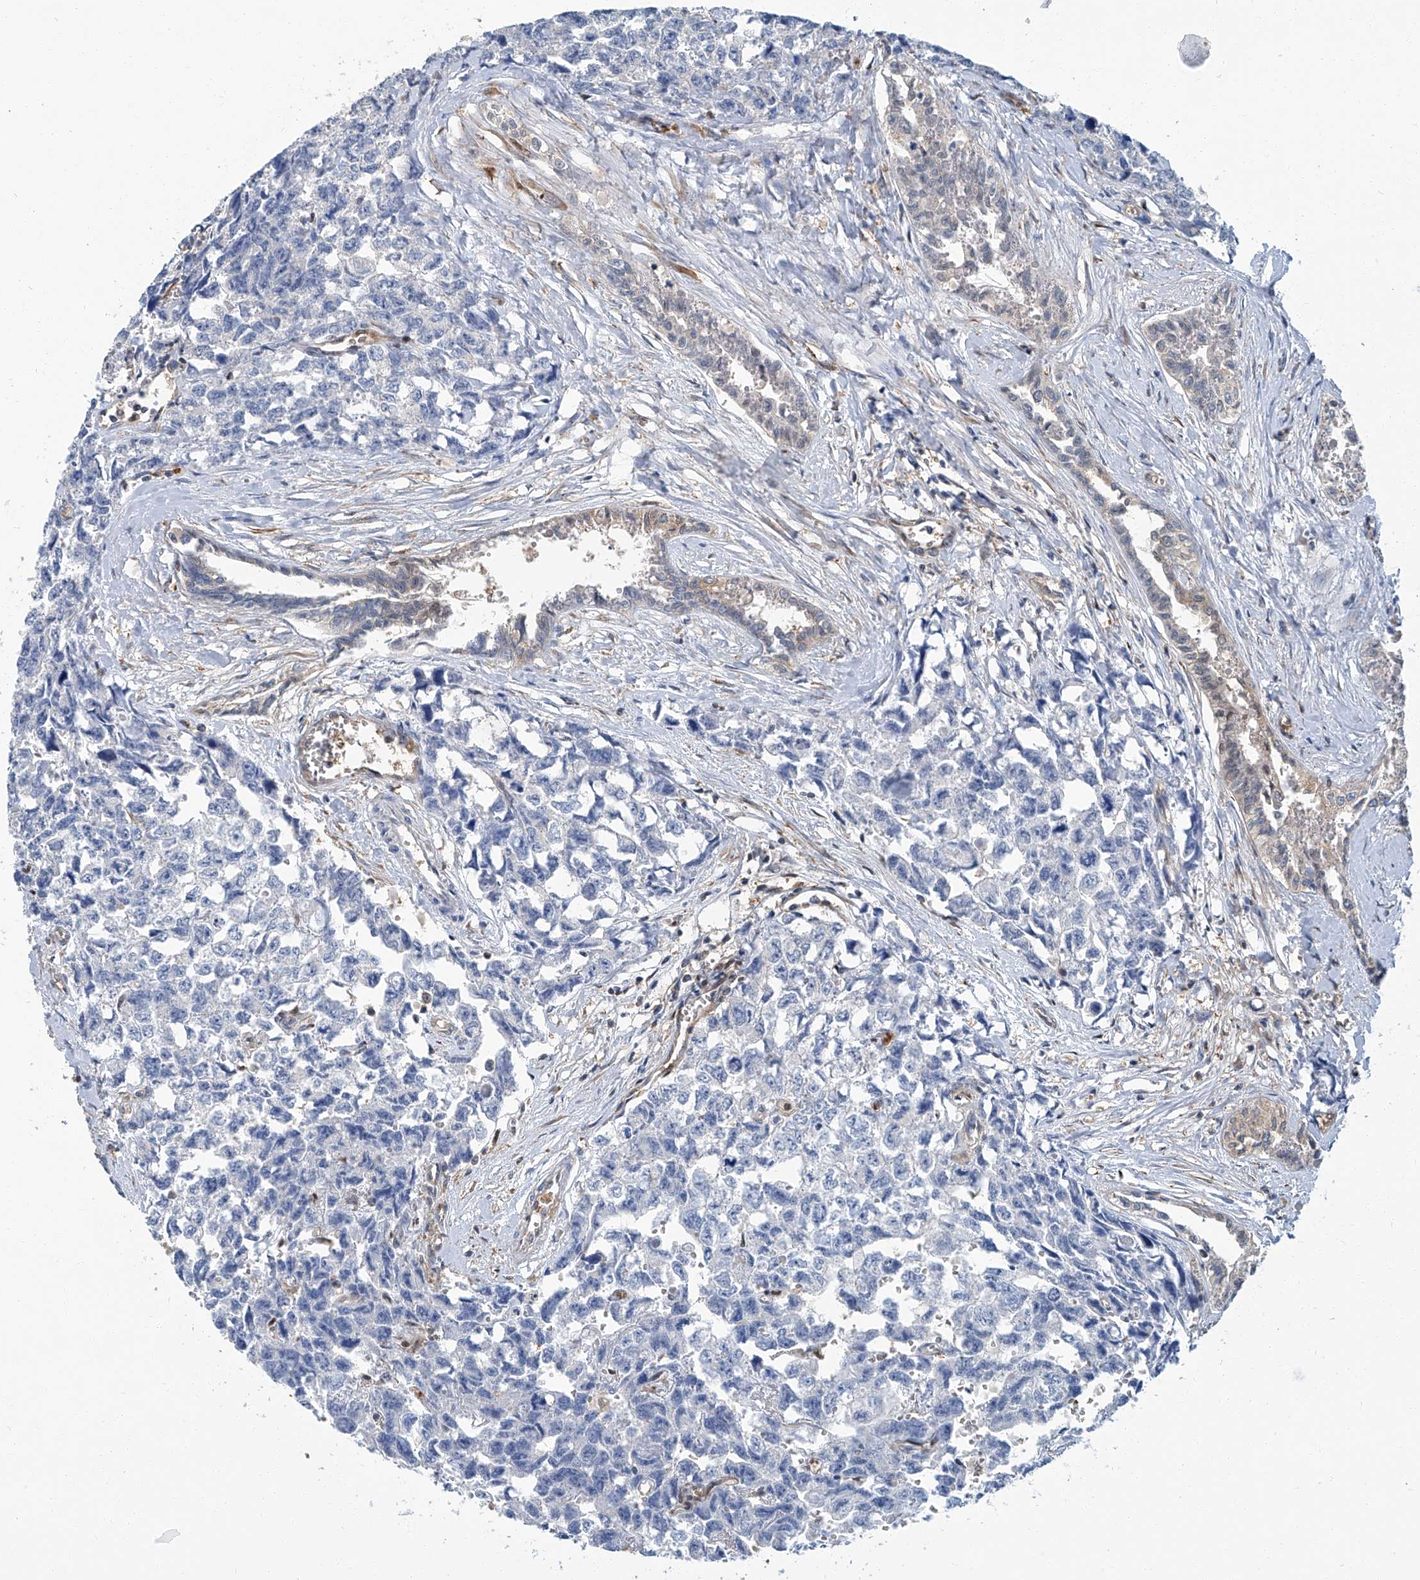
{"staining": {"intensity": "negative", "quantity": "none", "location": "none"}, "tissue": "testis cancer", "cell_type": "Tumor cells", "image_type": "cancer", "snomed": [{"axis": "morphology", "description": "Carcinoma, Embryonal, NOS"}, {"axis": "topography", "description": "Testis"}], "caption": "The immunohistochemistry photomicrograph has no significant expression in tumor cells of testis cancer tissue.", "gene": "PSMB10", "patient": {"sex": "male", "age": 31}}